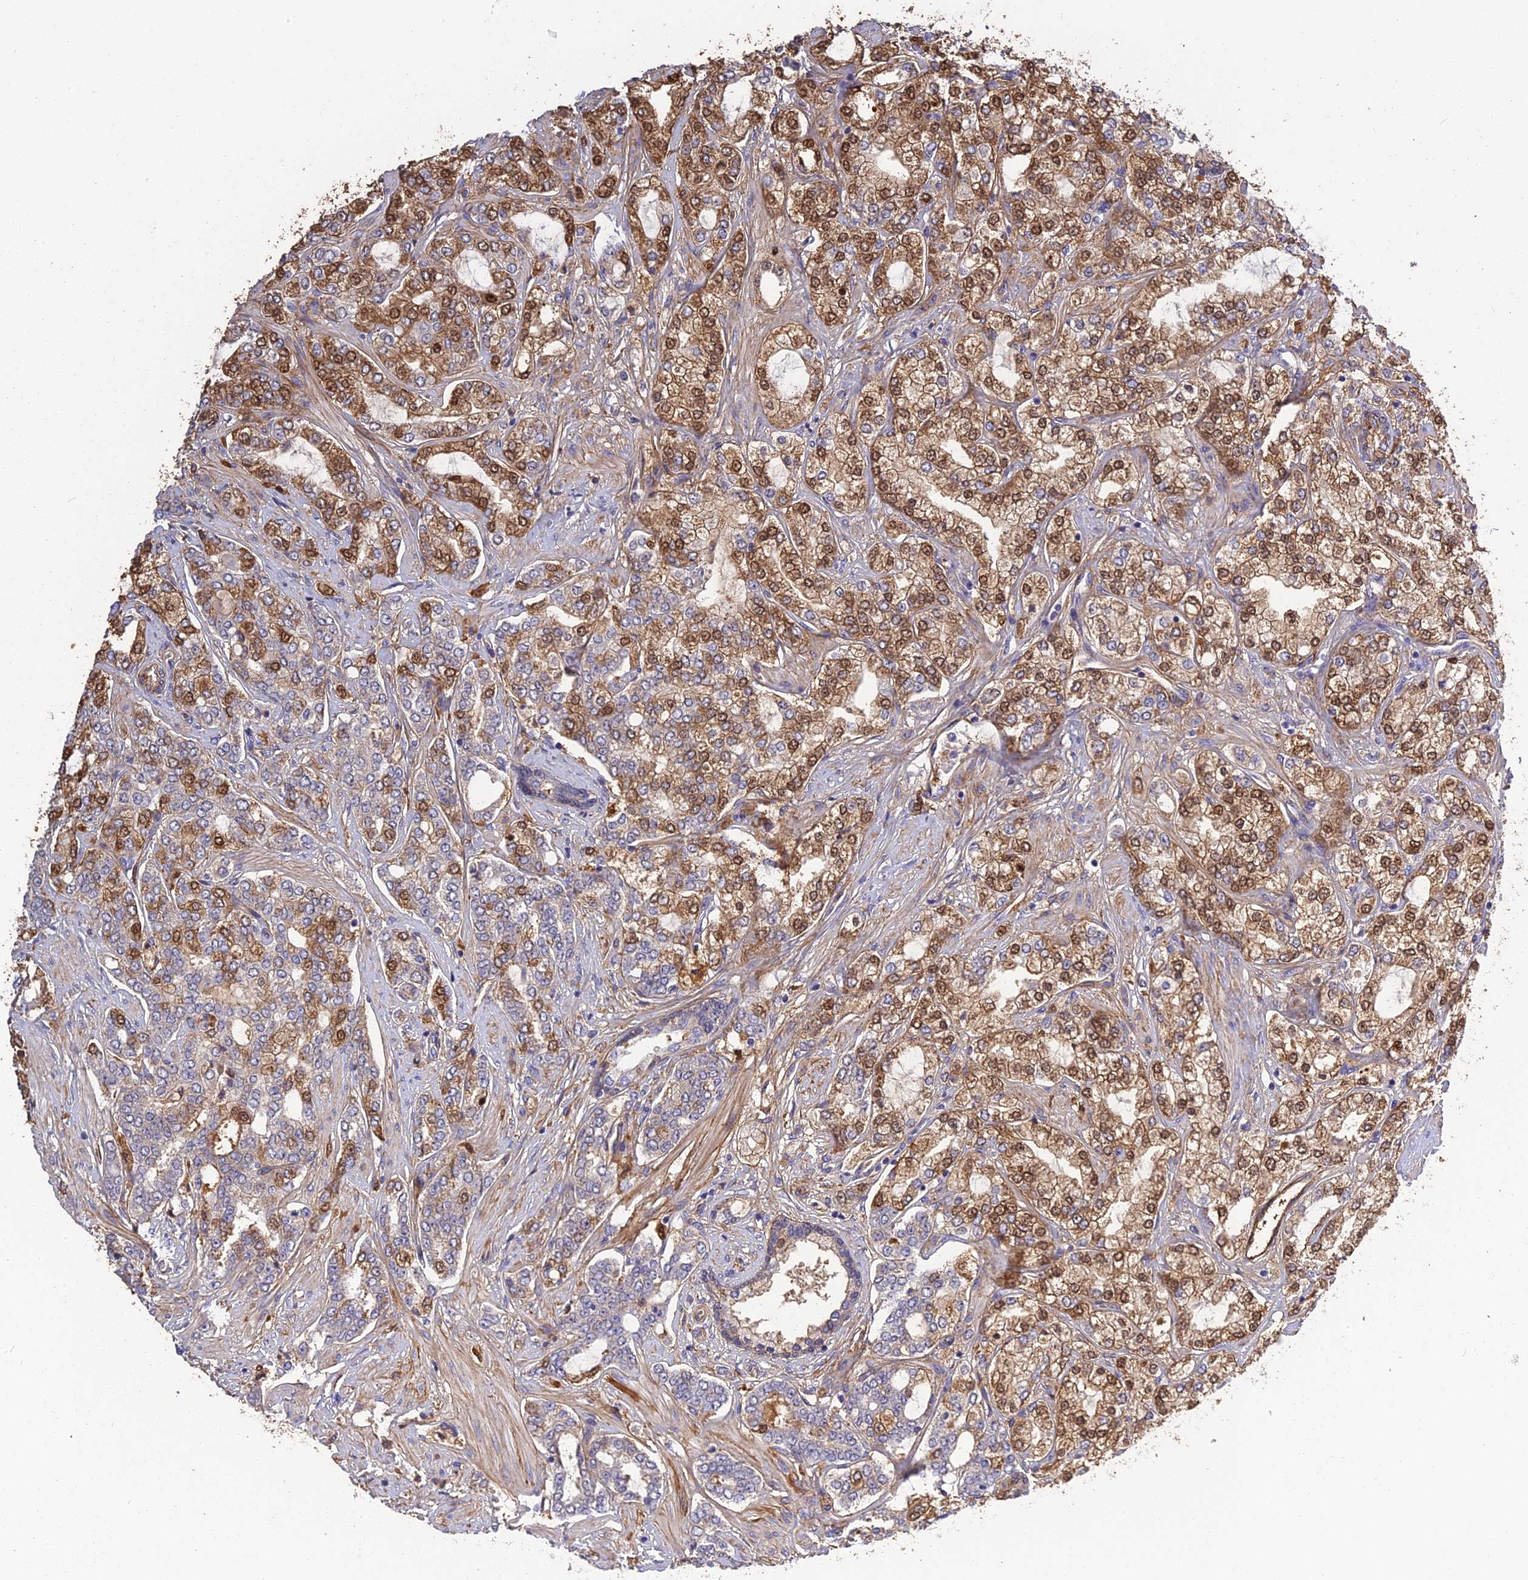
{"staining": {"intensity": "strong", "quantity": "25%-75%", "location": "cytoplasmic/membranous,nuclear"}, "tissue": "prostate cancer", "cell_type": "Tumor cells", "image_type": "cancer", "snomed": [{"axis": "morphology", "description": "Adenocarcinoma, High grade"}, {"axis": "topography", "description": "Prostate"}], "caption": "Immunohistochemical staining of prostate cancer shows high levels of strong cytoplasmic/membranous and nuclear protein staining in approximately 25%-75% of tumor cells.", "gene": "PZP", "patient": {"sex": "male", "age": 64}}